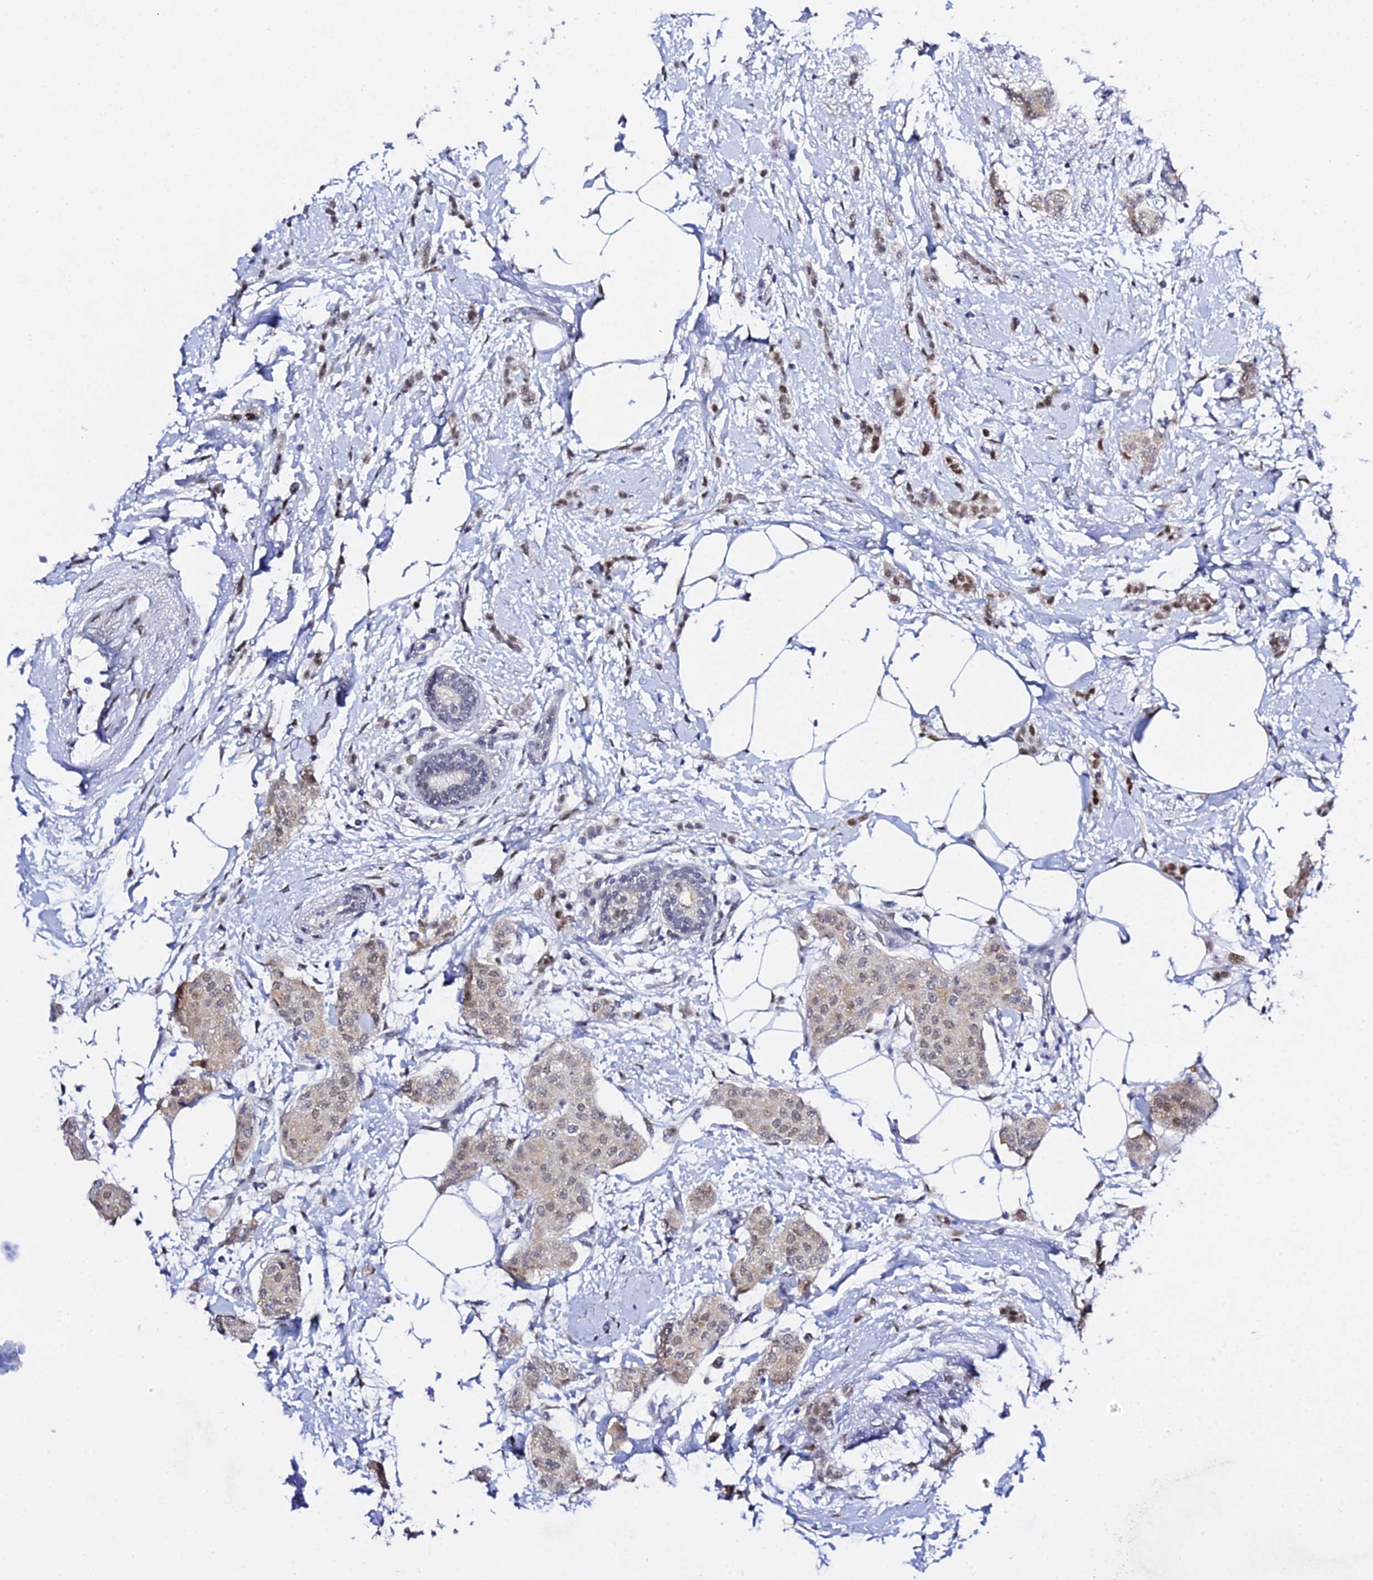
{"staining": {"intensity": "weak", "quantity": "25%-75%", "location": "nuclear"}, "tissue": "breast cancer", "cell_type": "Tumor cells", "image_type": "cancer", "snomed": [{"axis": "morphology", "description": "Duct carcinoma"}, {"axis": "topography", "description": "Breast"}], "caption": "Immunohistochemical staining of human breast cancer shows low levels of weak nuclear protein staining in approximately 25%-75% of tumor cells.", "gene": "POFUT2", "patient": {"sex": "female", "age": 72}}